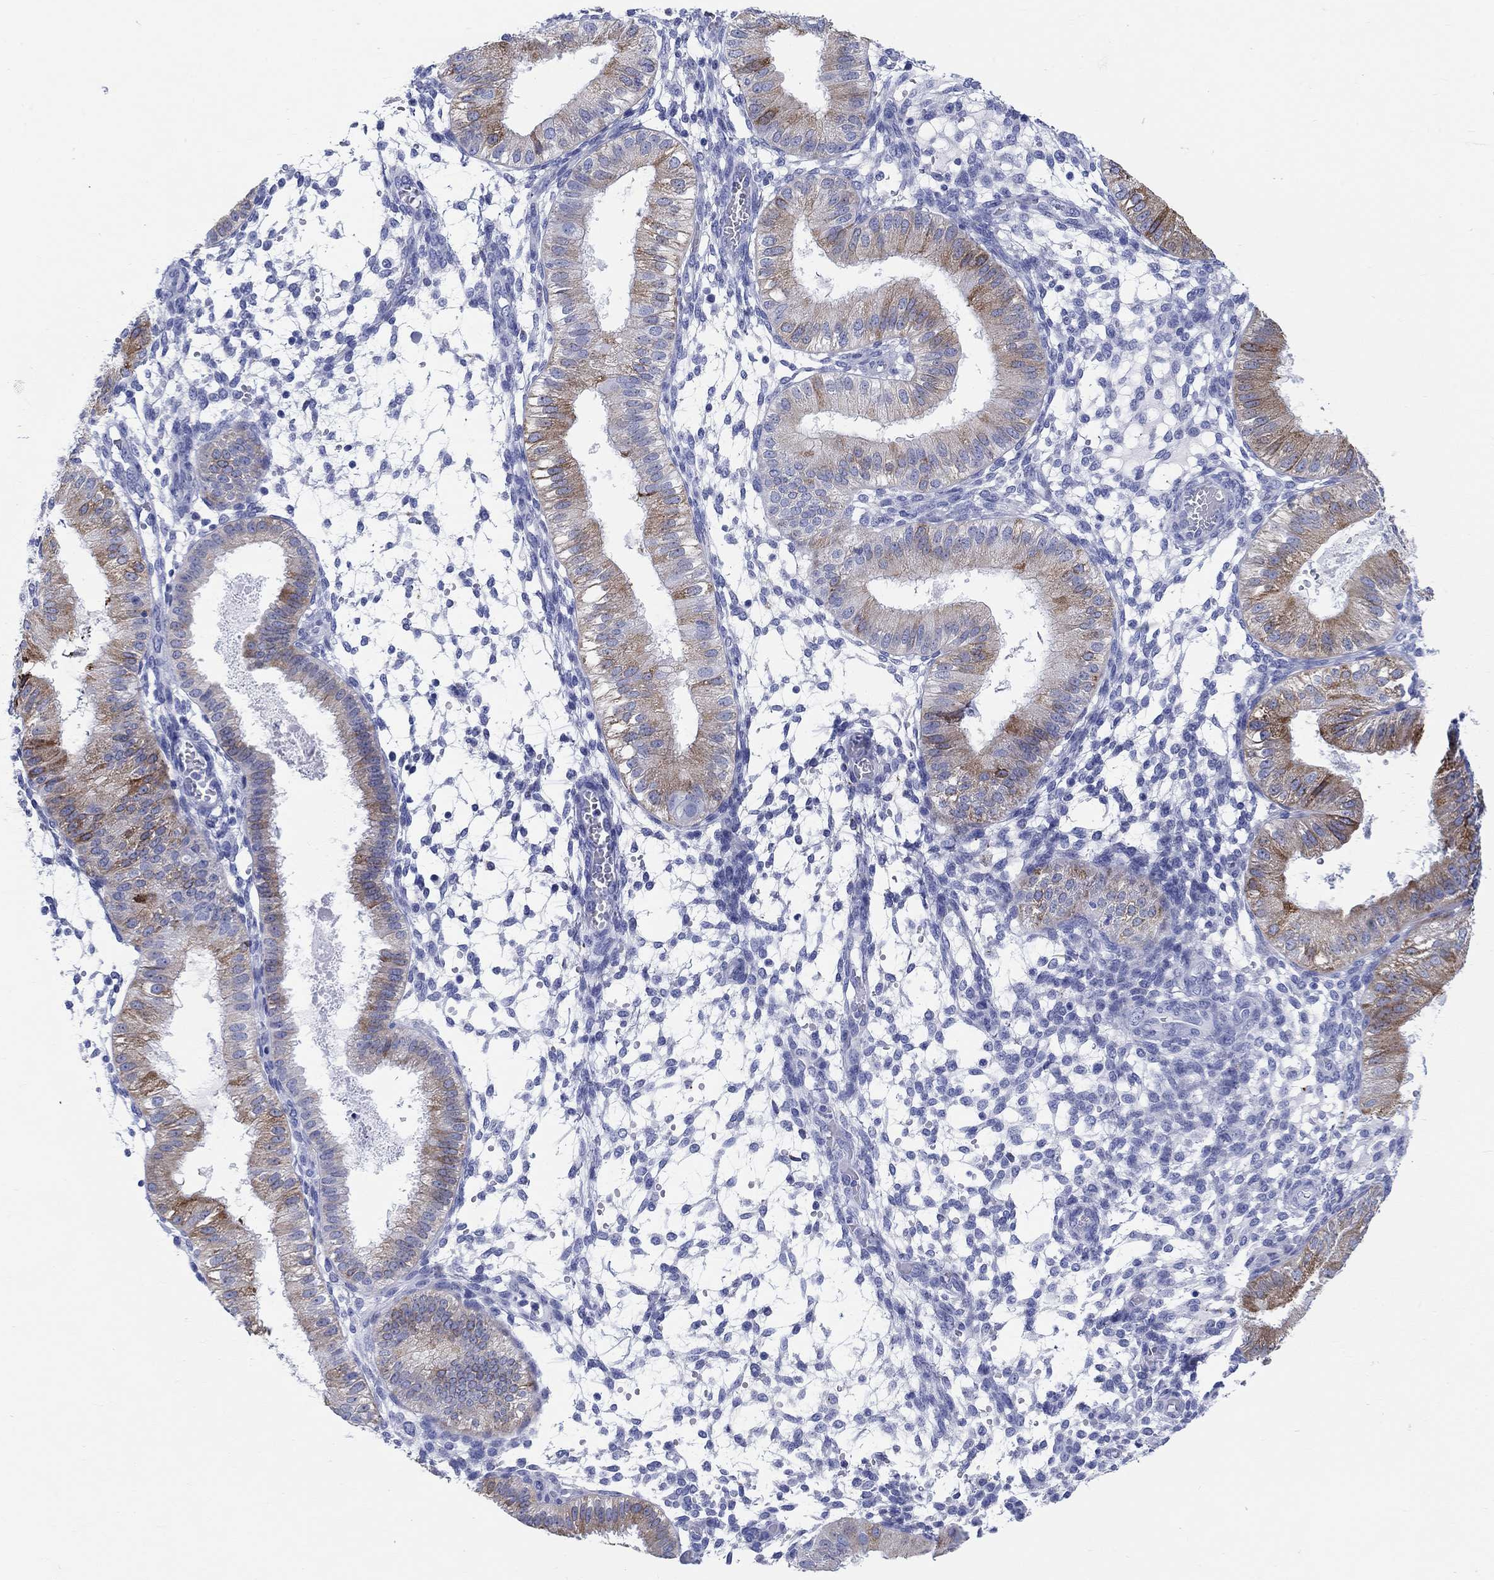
{"staining": {"intensity": "negative", "quantity": "none", "location": "none"}, "tissue": "endometrium", "cell_type": "Cells in endometrial stroma", "image_type": "normal", "snomed": [{"axis": "morphology", "description": "Normal tissue, NOS"}, {"axis": "topography", "description": "Endometrium"}], "caption": "High magnification brightfield microscopy of normal endometrium stained with DAB (3,3'-diaminobenzidine) (brown) and counterstained with hematoxylin (blue): cells in endometrial stroma show no significant expression. Brightfield microscopy of IHC stained with DAB (3,3'-diaminobenzidine) (brown) and hematoxylin (blue), captured at high magnification.", "gene": "RD3L", "patient": {"sex": "female", "age": 43}}